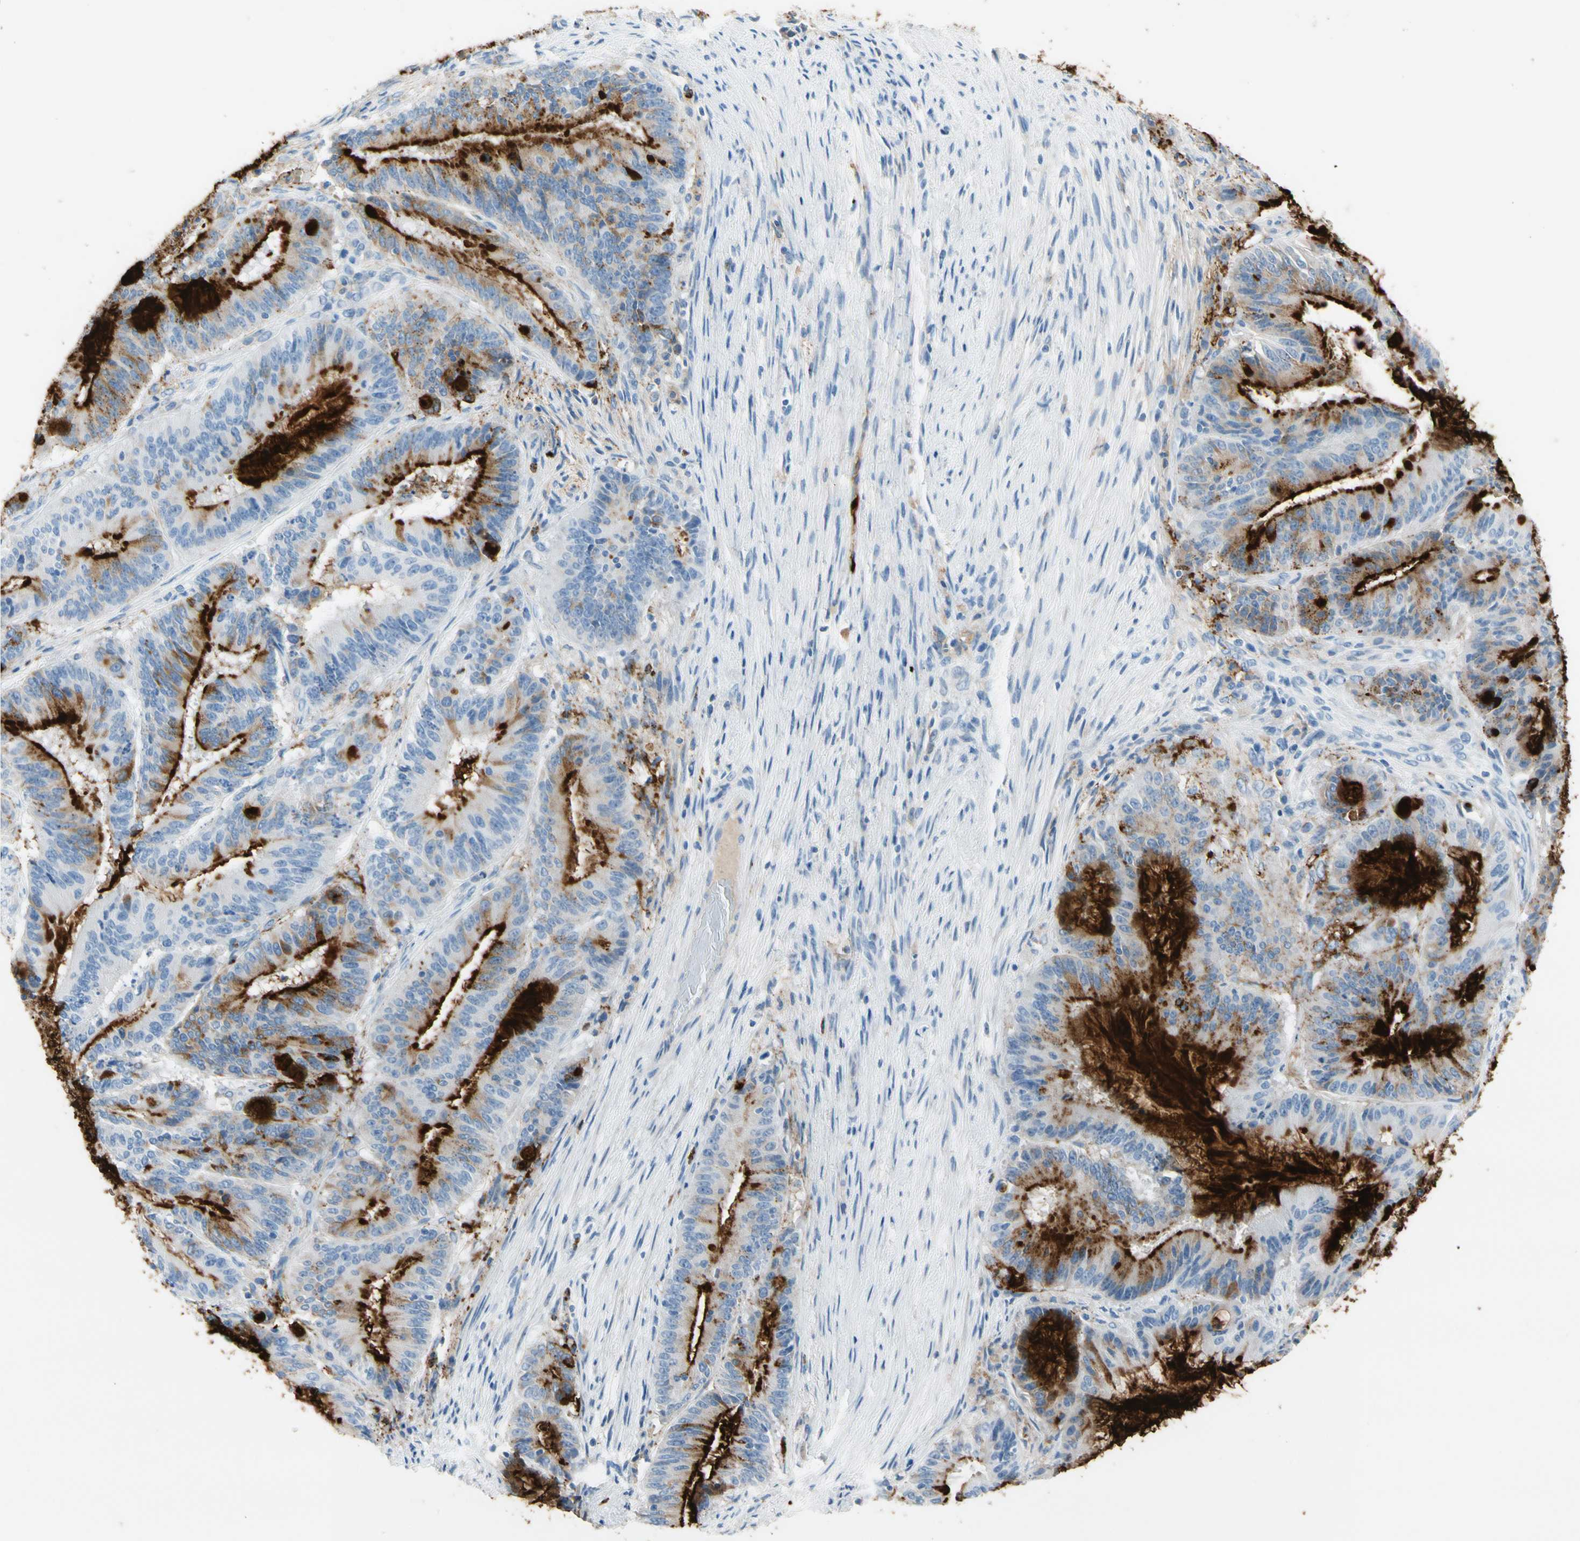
{"staining": {"intensity": "strong", "quantity": "25%-75%", "location": "cytoplasmic/membranous"}, "tissue": "liver cancer", "cell_type": "Tumor cells", "image_type": "cancer", "snomed": [{"axis": "morphology", "description": "Cholangiocarcinoma"}, {"axis": "topography", "description": "Liver"}], "caption": "Protein expression analysis of human cholangiocarcinoma (liver) reveals strong cytoplasmic/membranous positivity in approximately 25%-75% of tumor cells.", "gene": "CLEC4A", "patient": {"sex": "female", "age": 73}}